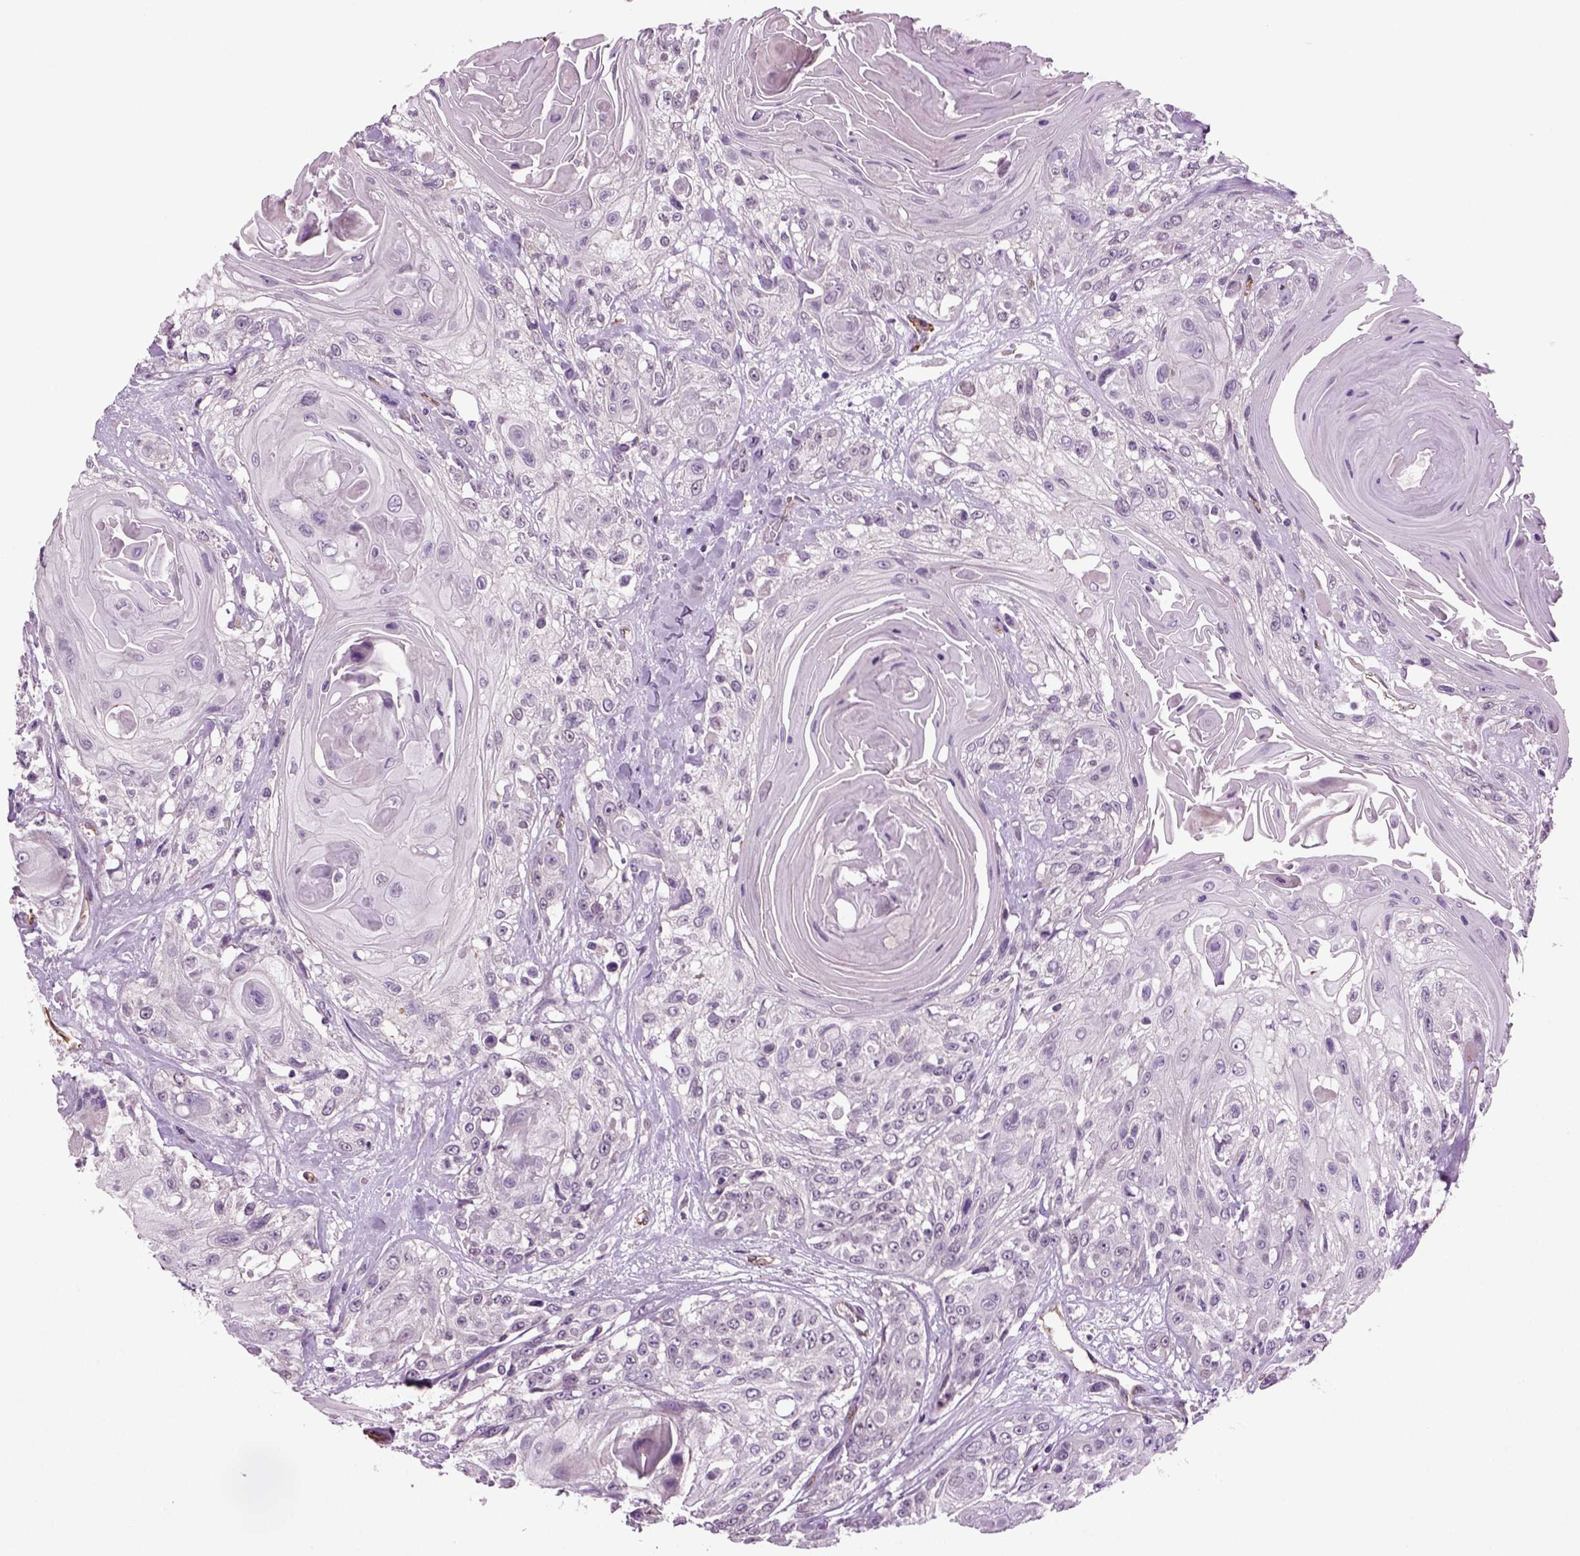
{"staining": {"intensity": "negative", "quantity": "none", "location": "none"}, "tissue": "head and neck cancer", "cell_type": "Tumor cells", "image_type": "cancer", "snomed": [{"axis": "morphology", "description": "Squamous cell carcinoma, NOS"}, {"axis": "topography", "description": "Head-Neck"}], "caption": "High magnification brightfield microscopy of head and neck cancer (squamous cell carcinoma) stained with DAB (brown) and counterstained with hematoxylin (blue): tumor cells show no significant positivity.", "gene": "COL9A2", "patient": {"sex": "female", "age": 59}}